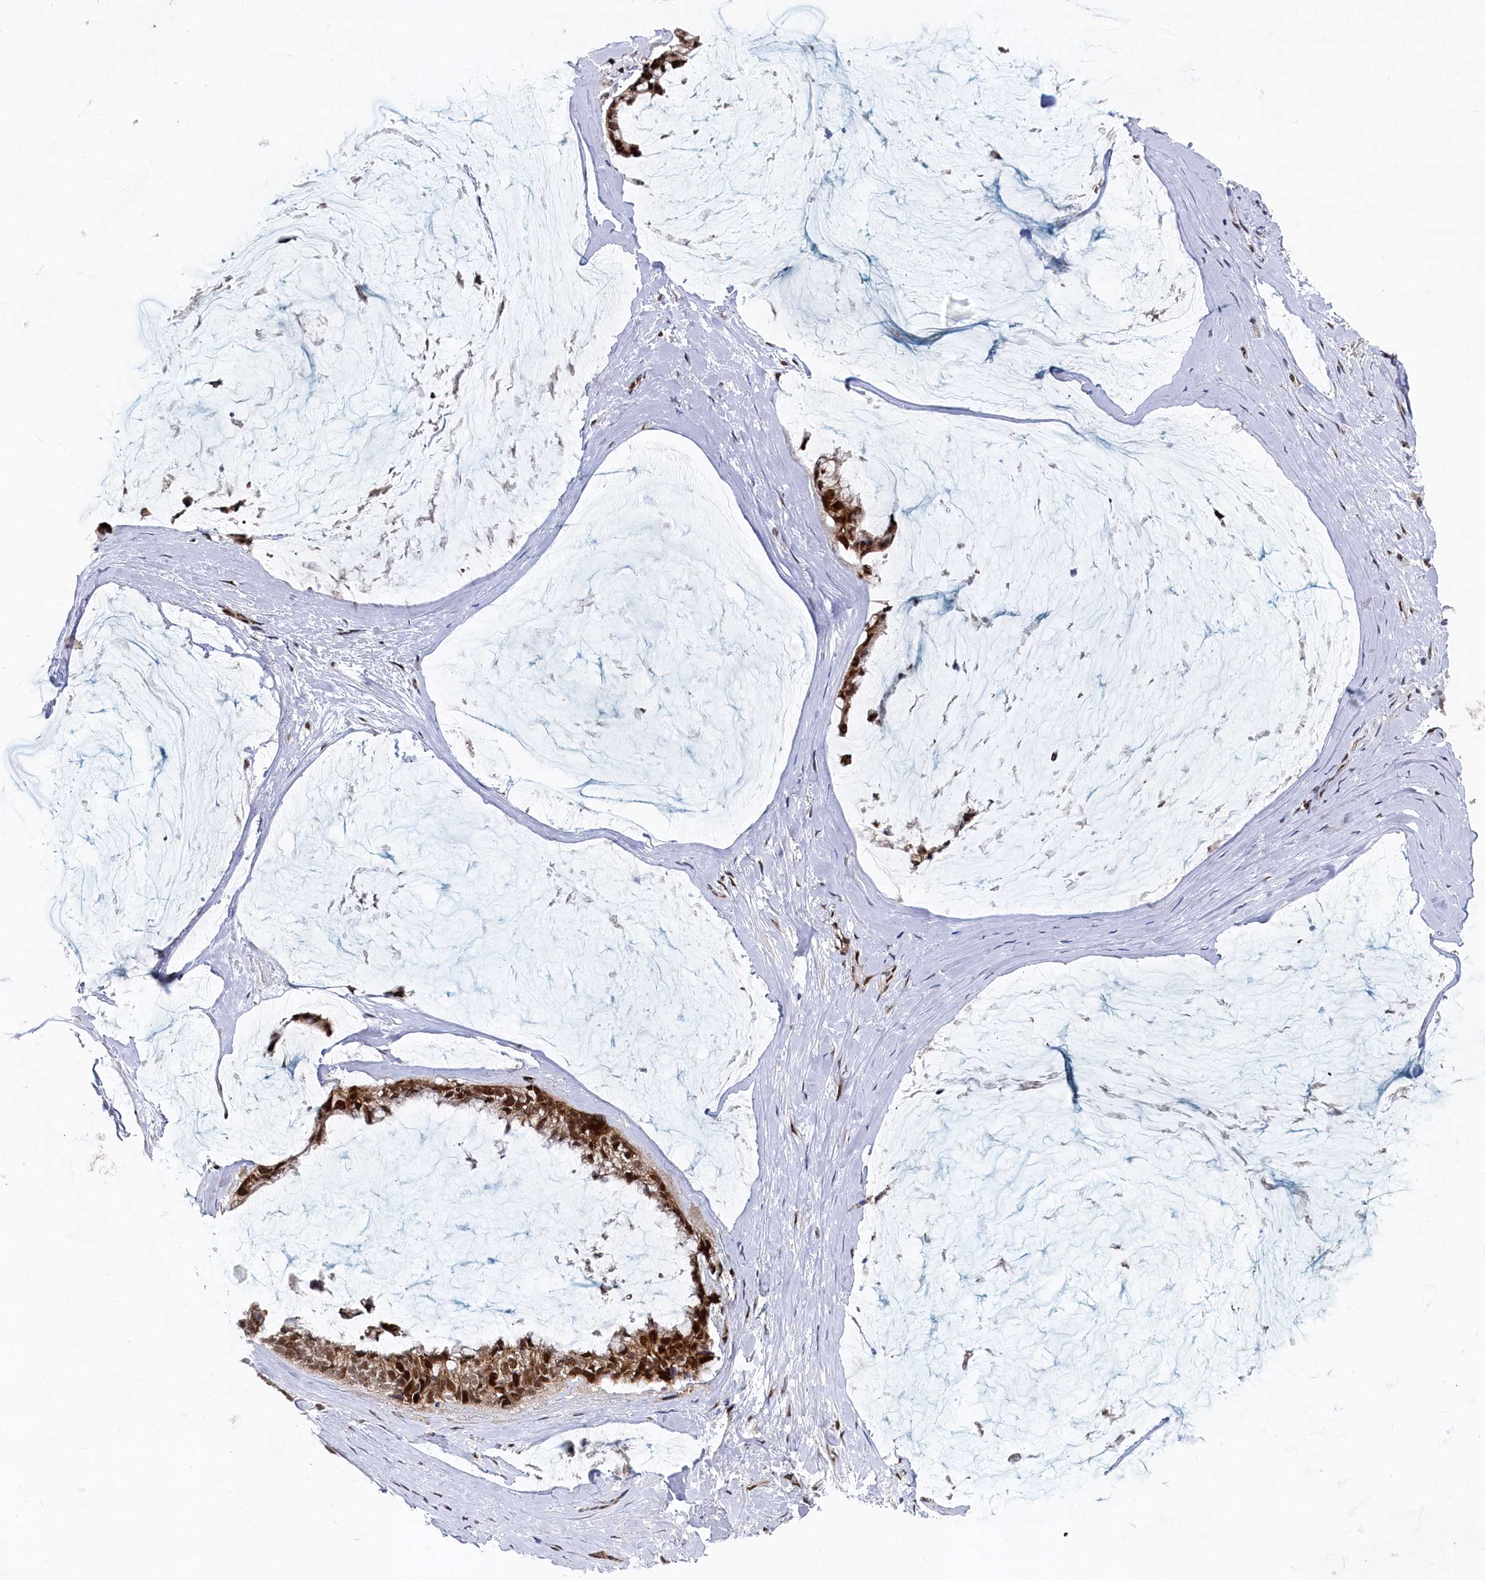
{"staining": {"intensity": "strong", "quantity": ">75%", "location": "nuclear"}, "tissue": "ovarian cancer", "cell_type": "Tumor cells", "image_type": "cancer", "snomed": [{"axis": "morphology", "description": "Cystadenocarcinoma, mucinous, NOS"}, {"axis": "topography", "description": "Ovary"}], "caption": "Protein staining of ovarian cancer tissue displays strong nuclear positivity in about >75% of tumor cells.", "gene": "BUB3", "patient": {"sex": "female", "age": 39}}